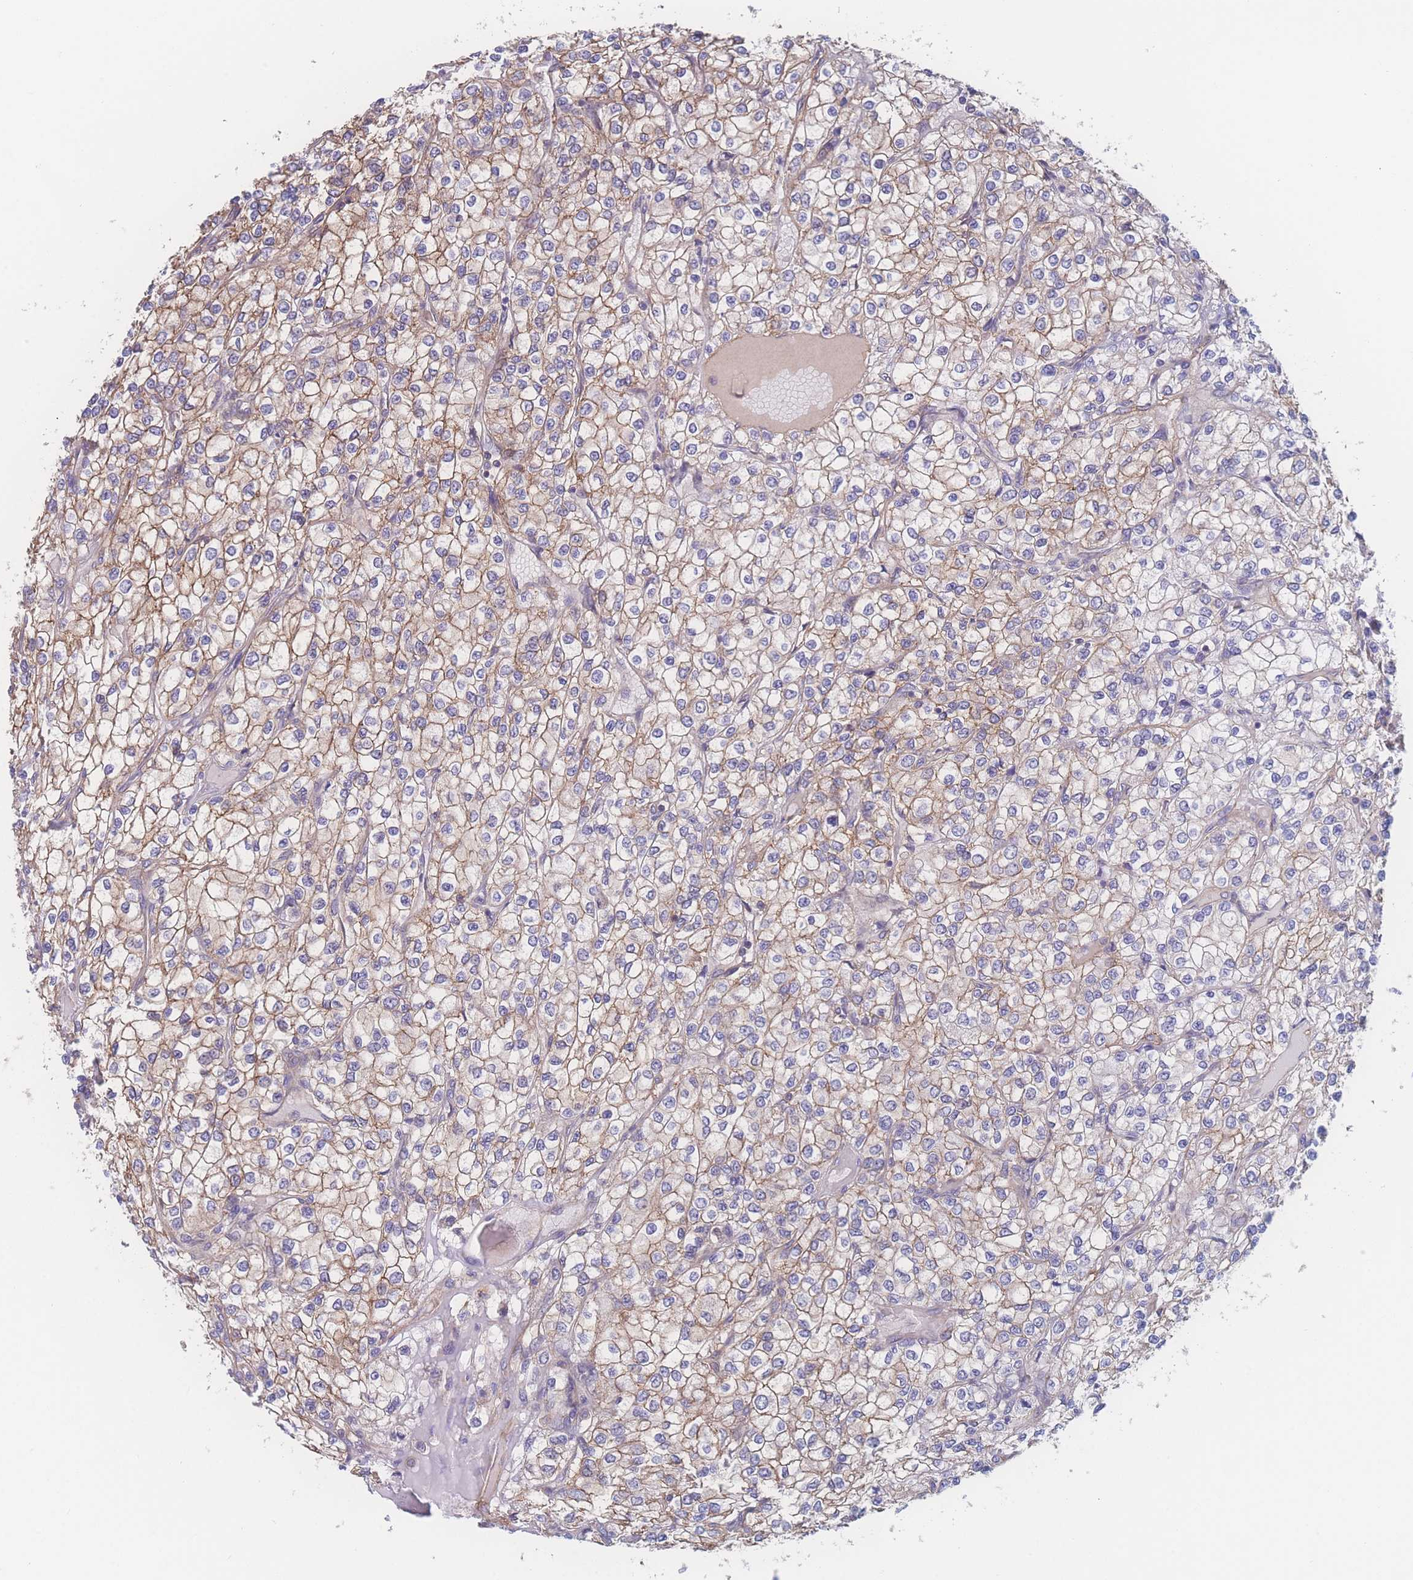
{"staining": {"intensity": "moderate", "quantity": ">75%", "location": "cytoplasmic/membranous"}, "tissue": "renal cancer", "cell_type": "Tumor cells", "image_type": "cancer", "snomed": [{"axis": "morphology", "description": "Adenocarcinoma, NOS"}, {"axis": "topography", "description": "Kidney"}], "caption": "This image exhibits immunohistochemistry staining of human renal cancer (adenocarcinoma), with medium moderate cytoplasmic/membranous positivity in approximately >75% of tumor cells.", "gene": "CFAP97", "patient": {"sex": "male", "age": 80}}